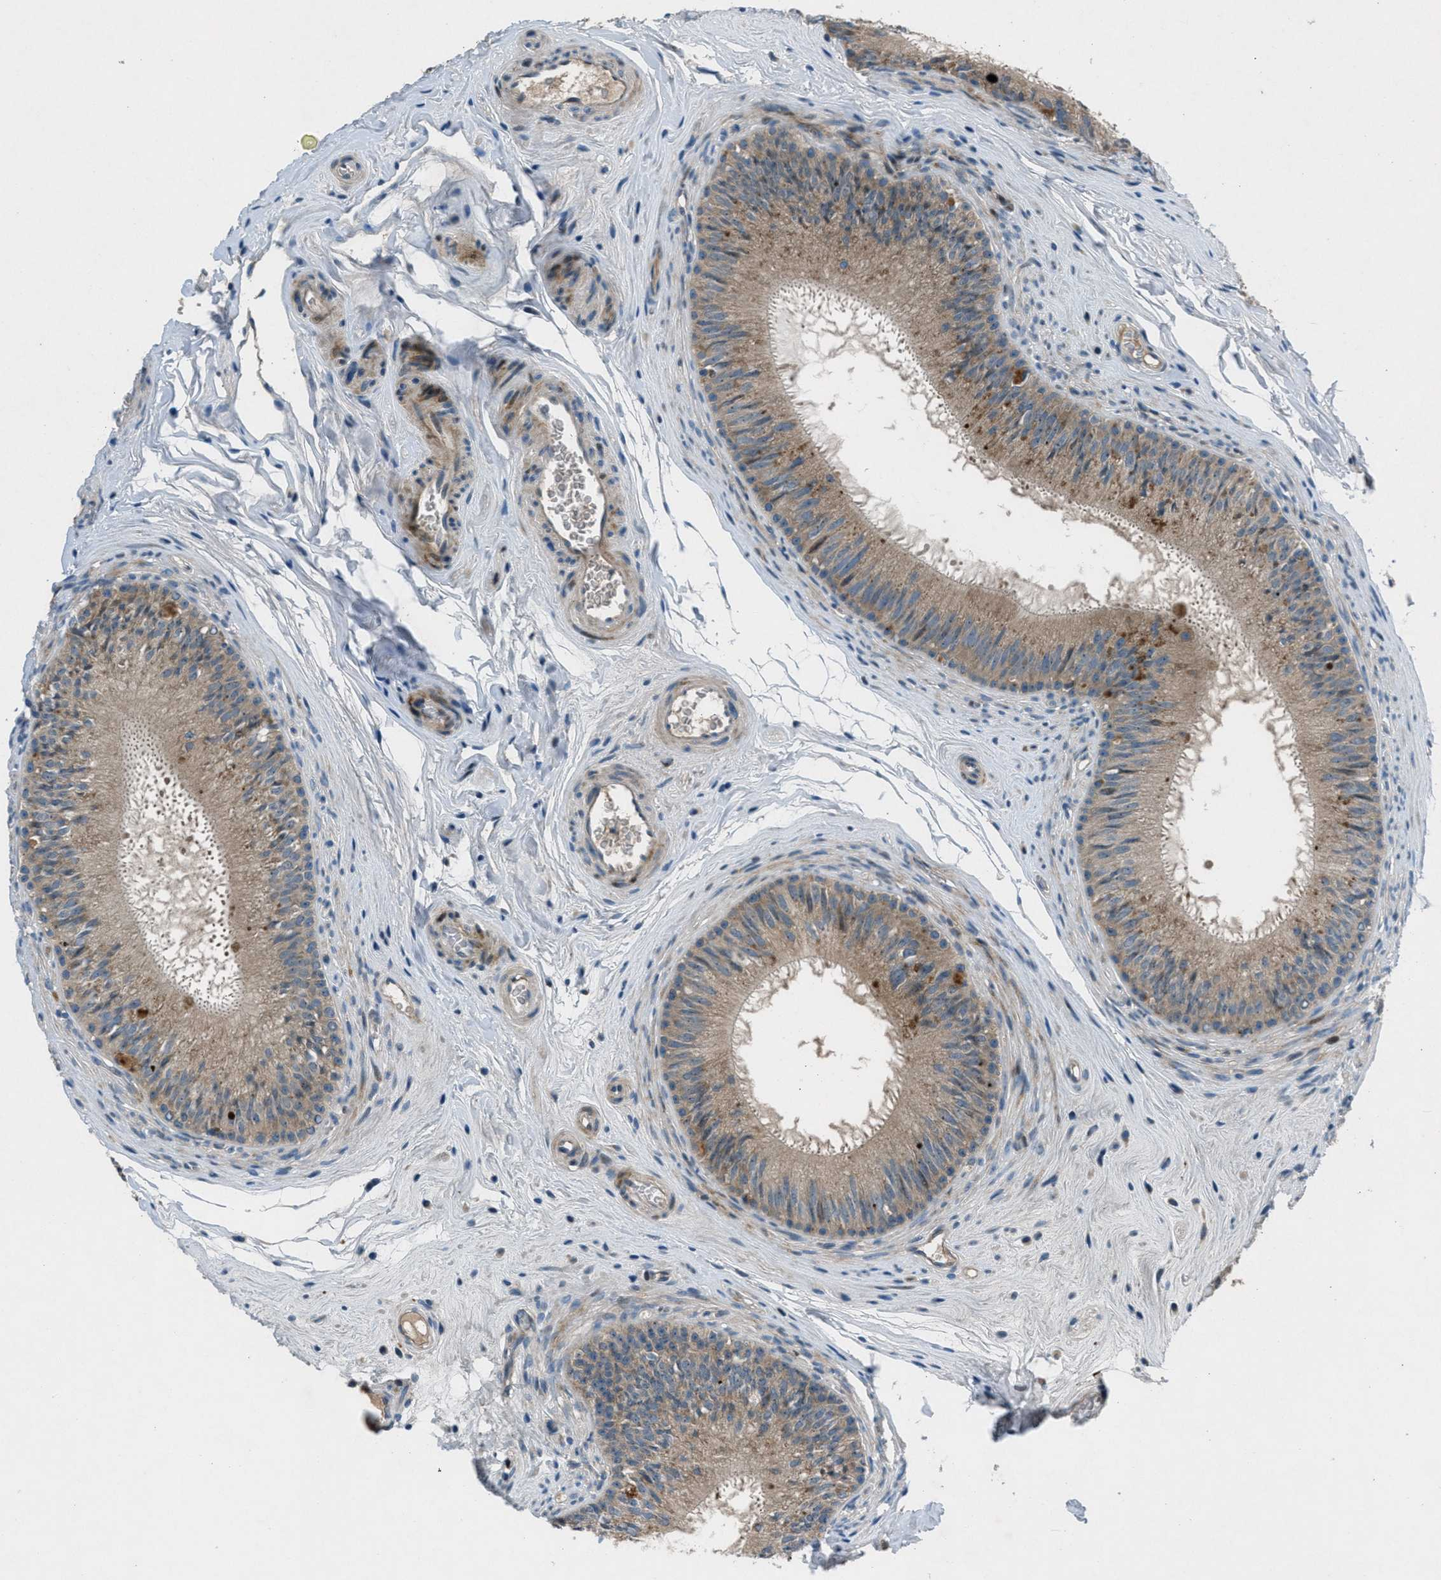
{"staining": {"intensity": "strong", "quantity": ">75%", "location": "cytoplasmic/membranous"}, "tissue": "epididymis", "cell_type": "Glandular cells", "image_type": "normal", "snomed": [{"axis": "morphology", "description": "Normal tissue, NOS"}, {"axis": "topography", "description": "Testis"}, {"axis": "topography", "description": "Epididymis"}], "caption": "Epididymis was stained to show a protein in brown. There is high levels of strong cytoplasmic/membranous staining in approximately >75% of glandular cells. (DAB IHC, brown staining for protein, blue staining for nuclei).", "gene": "CLEC2D", "patient": {"sex": "male", "age": 36}}